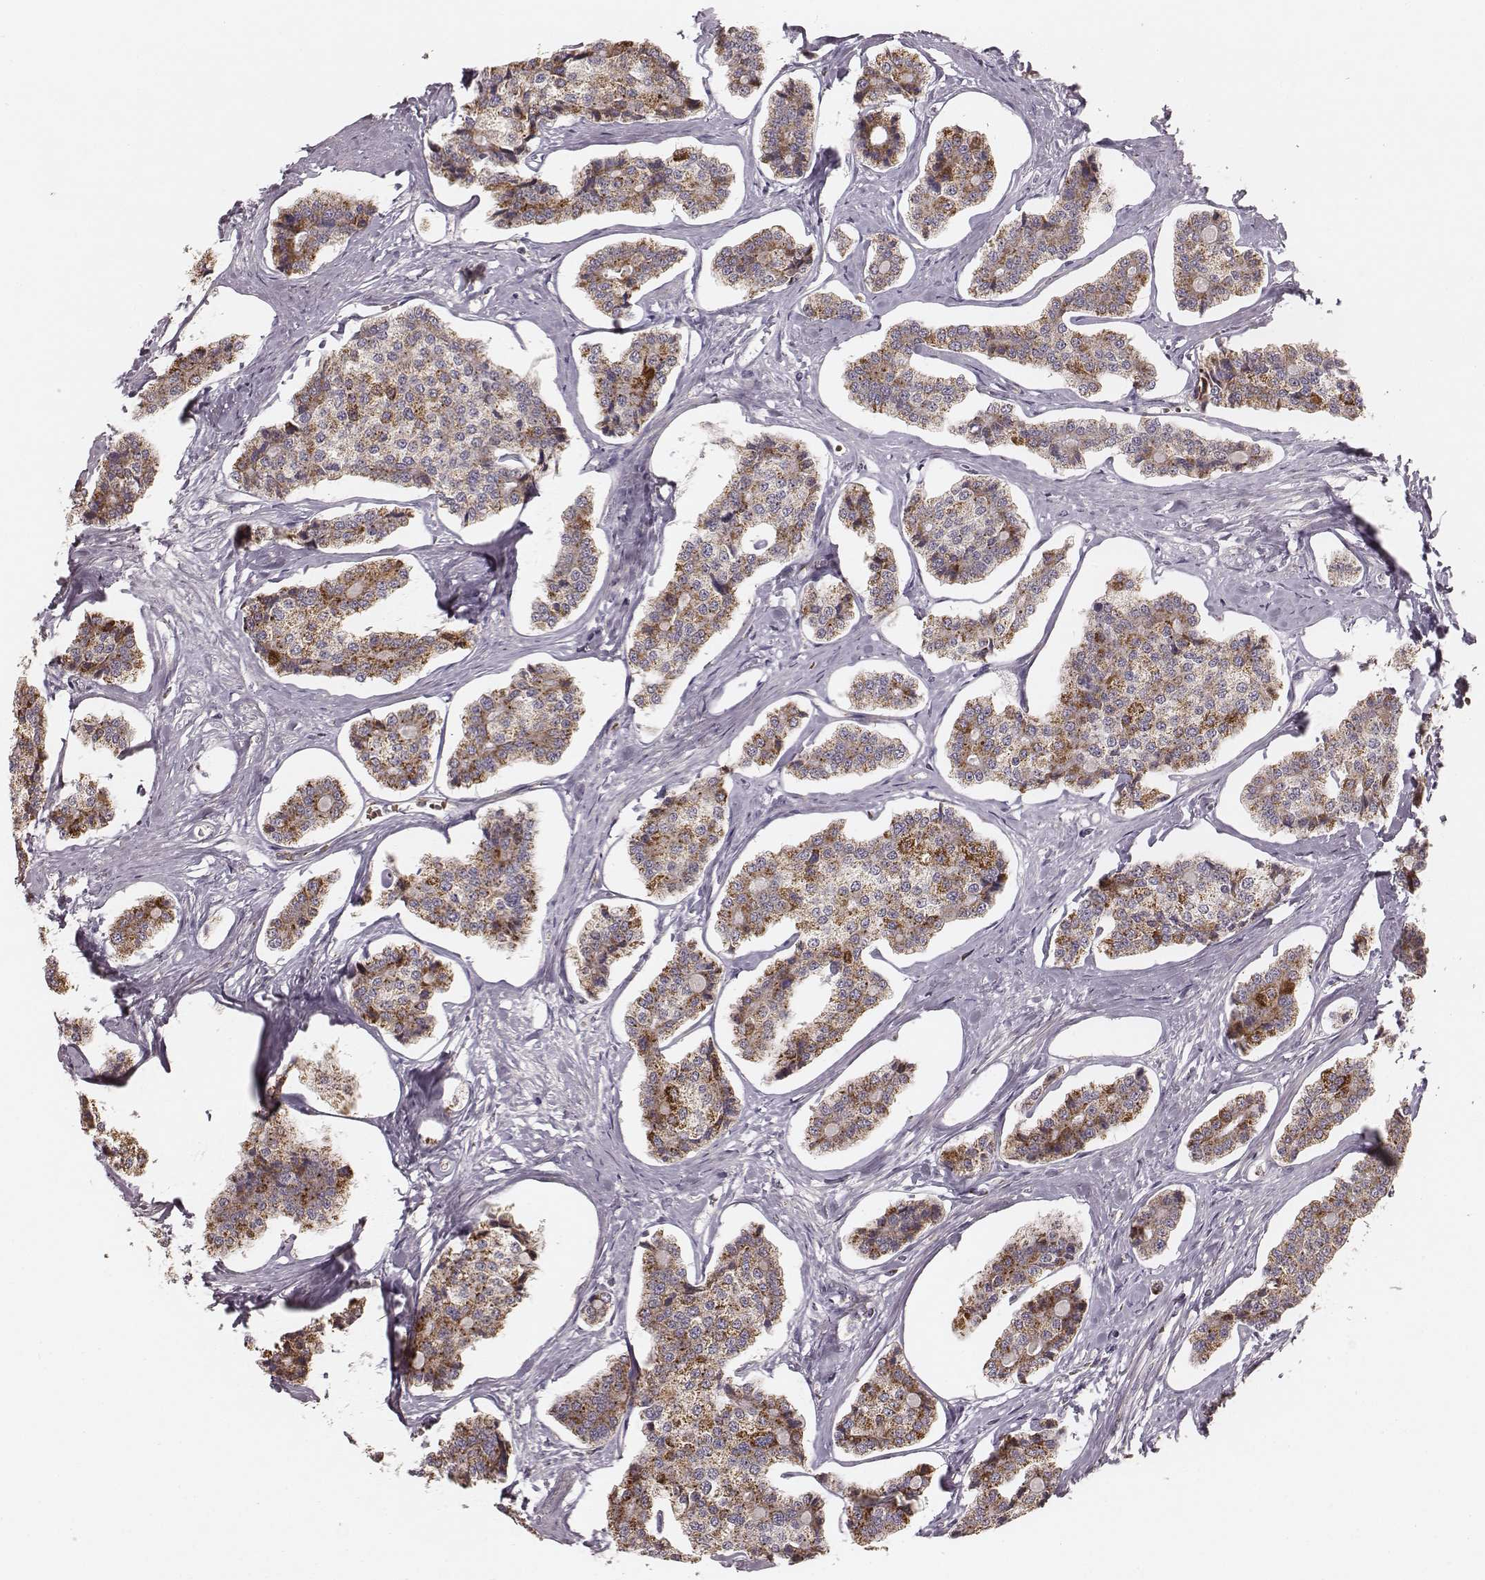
{"staining": {"intensity": "moderate", "quantity": ">75%", "location": "cytoplasmic/membranous"}, "tissue": "carcinoid", "cell_type": "Tumor cells", "image_type": "cancer", "snomed": [{"axis": "morphology", "description": "Carcinoid, malignant, NOS"}, {"axis": "topography", "description": "Small intestine"}], "caption": "Tumor cells exhibit moderate cytoplasmic/membranous positivity in approximately >75% of cells in carcinoid (malignant).", "gene": "TUFM", "patient": {"sex": "female", "age": 65}}